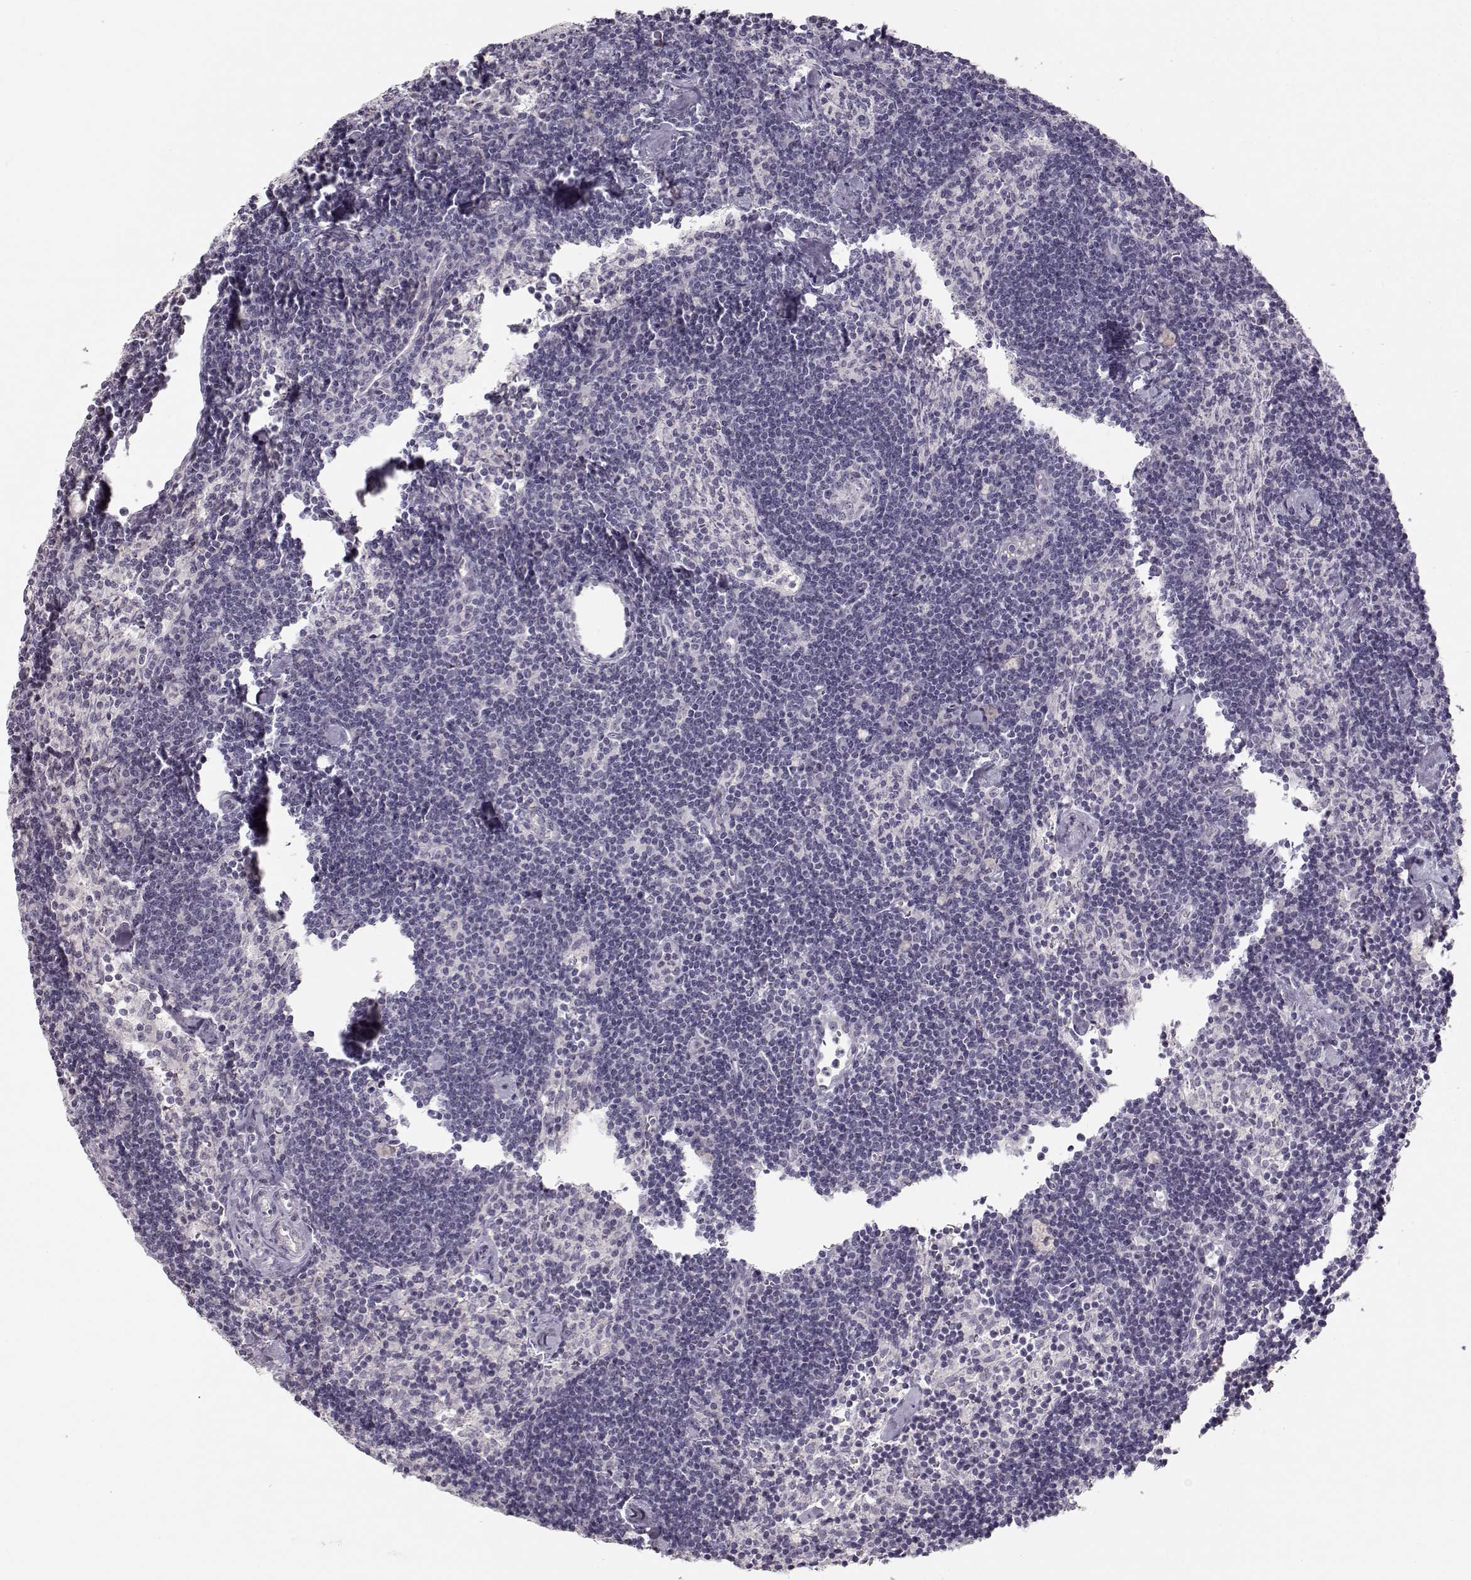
{"staining": {"intensity": "negative", "quantity": "none", "location": "none"}, "tissue": "lymph node", "cell_type": "Germinal center cells", "image_type": "normal", "snomed": [{"axis": "morphology", "description": "Normal tissue, NOS"}, {"axis": "topography", "description": "Lymph node"}], "caption": "High power microscopy photomicrograph of an immunohistochemistry (IHC) photomicrograph of benign lymph node, revealing no significant positivity in germinal center cells. (DAB (3,3'-diaminobenzidine) IHC with hematoxylin counter stain).", "gene": "FAM205A", "patient": {"sex": "female", "age": 42}}